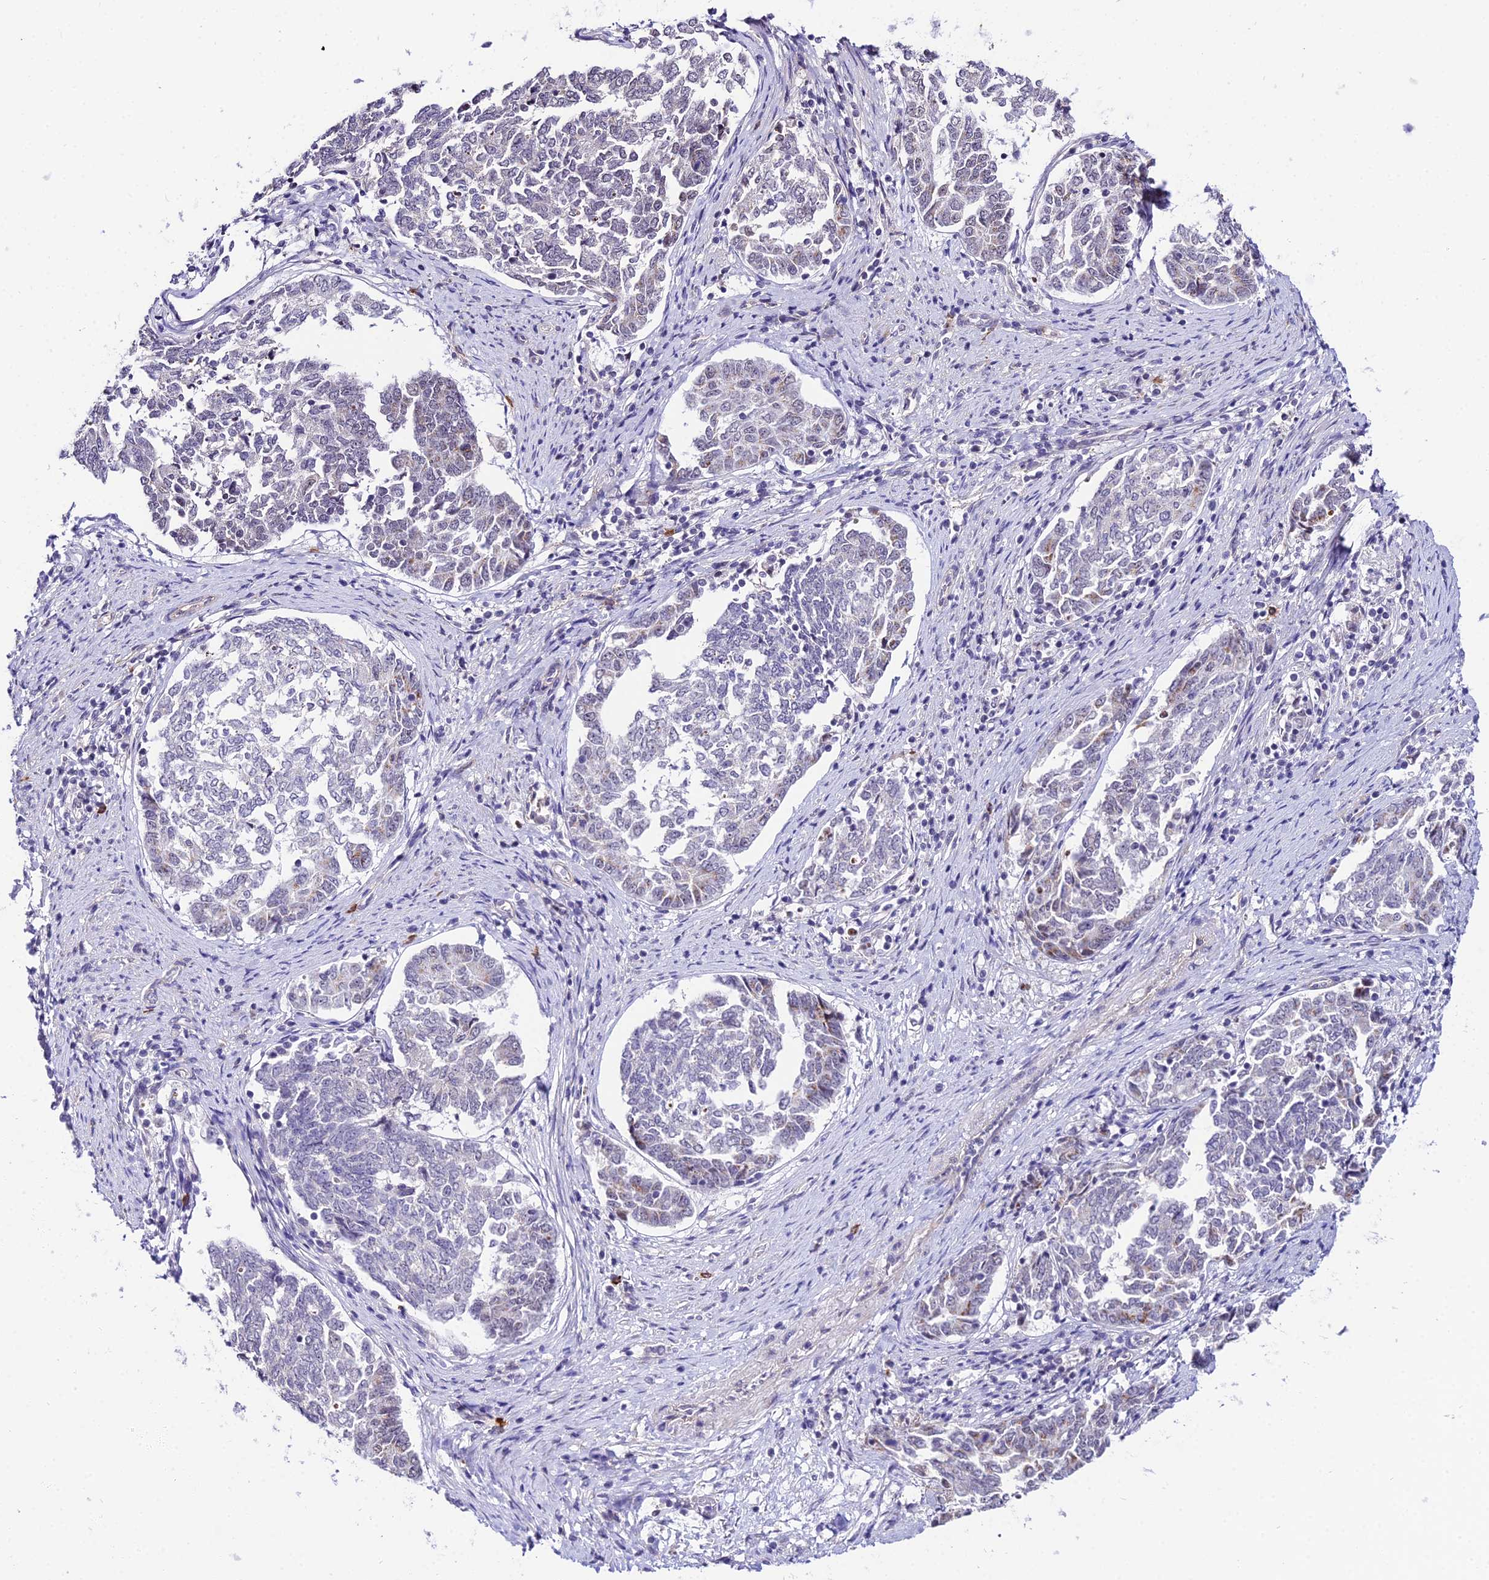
{"staining": {"intensity": "negative", "quantity": "none", "location": "none"}, "tissue": "endometrial cancer", "cell_type": "Tumor cells", "image_type": "cancer", "snomed": [{"axis": "morphology", "description": "Adenocarcinoma, NOS"}, {"axis": "topography", "description": "Endometrium"}], "caption": "Endometrial cancer was stained to show a protein in brown. There is no significant staining in tumor cells.", "gene": "POLR2I", "patient": {"sex": "female", "age": 80}}